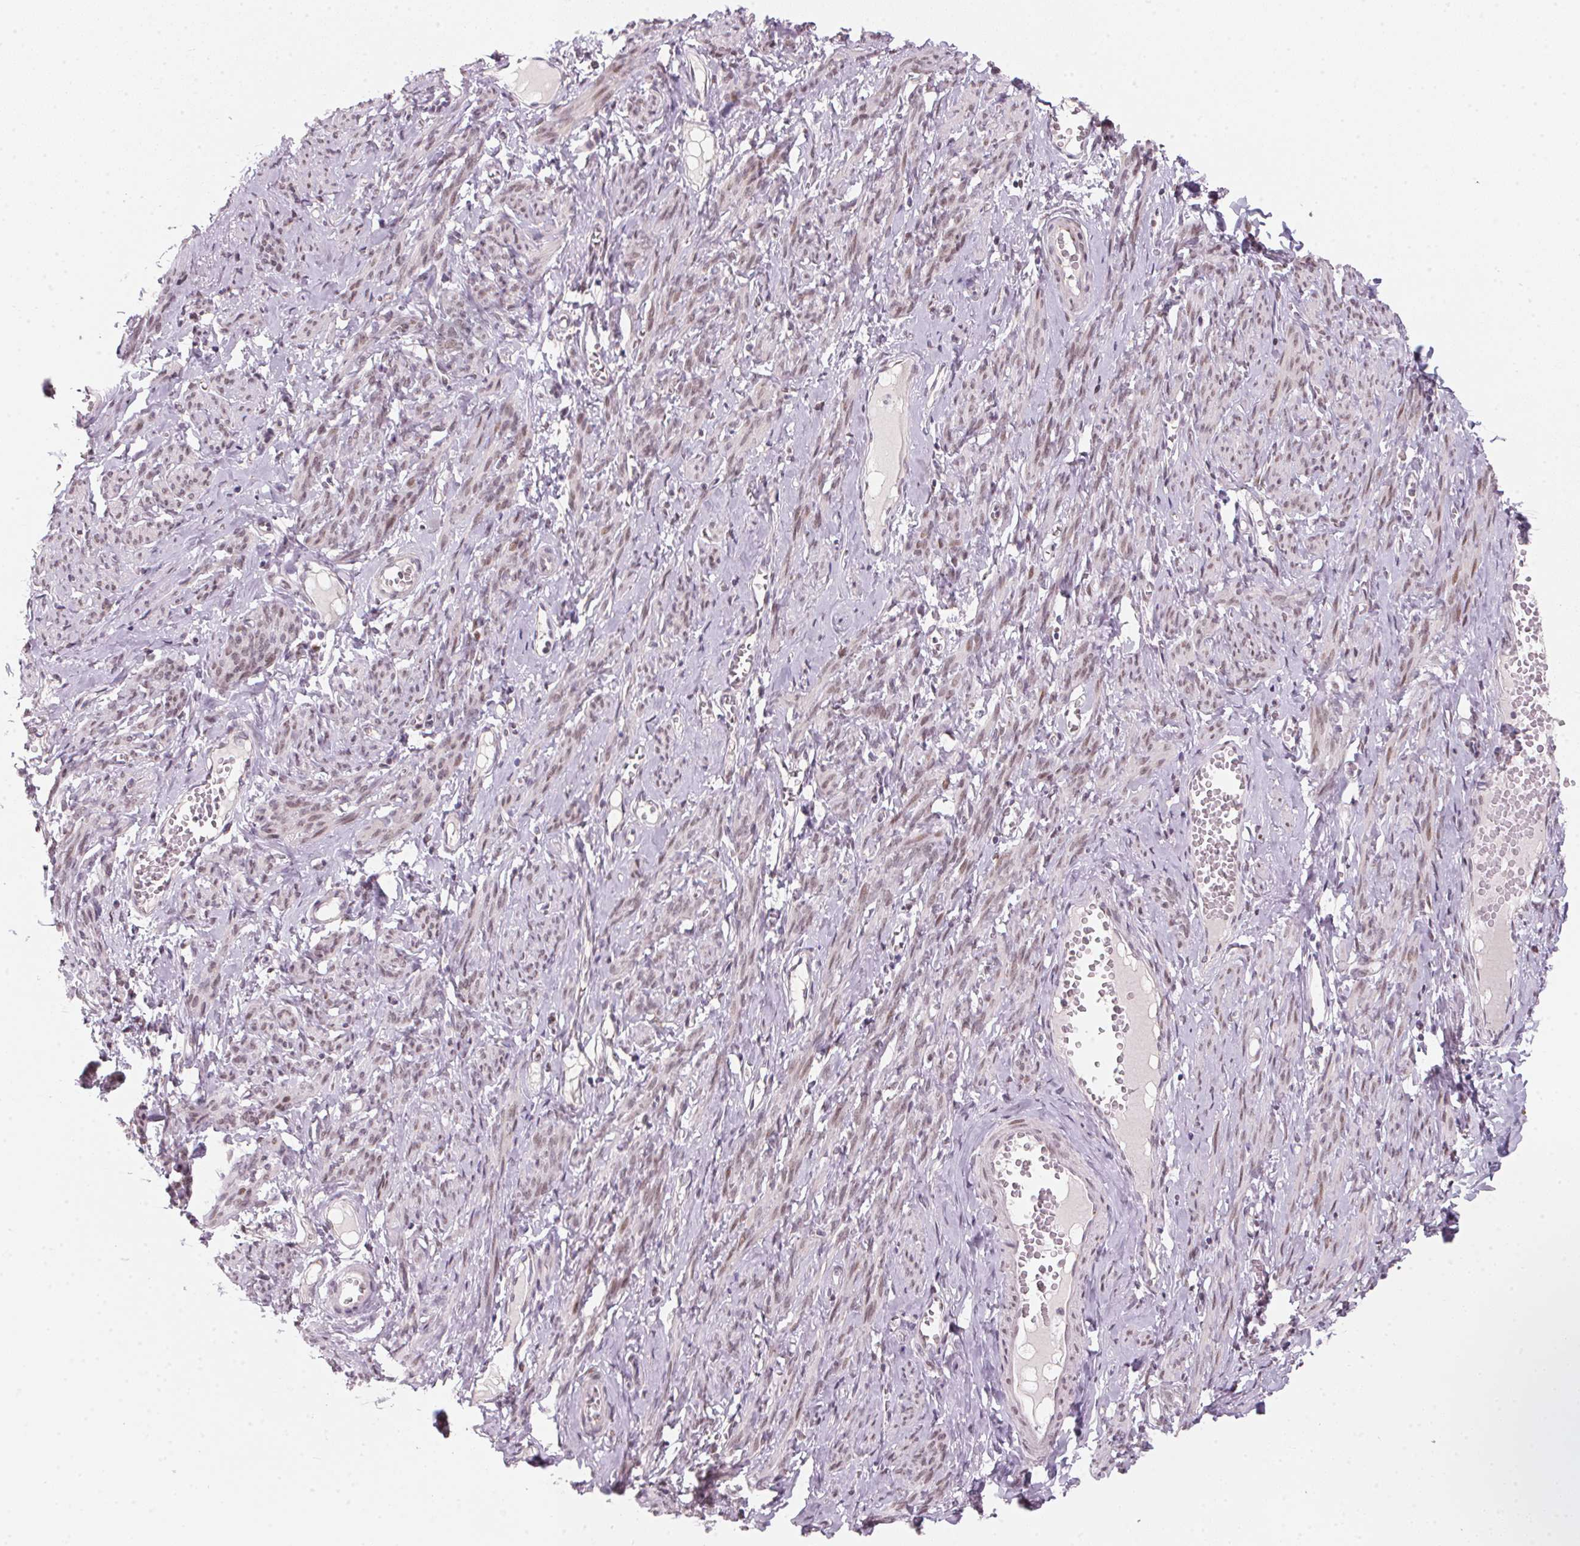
{"staining": {"intensity": "weak", "quantity": "25%-75%", "location": "nuclear"}, "tissue": "smooth muscle", "cell_type": "Smooth muscle cells", "image_type": "normal", "snomed": [{"axis": "morphology", "description": "Normal tissue, NOS"}, {"axis": "topography", "description": "Smooth muscle"}], "caption": "Immunohistochemical staining of unremarkable smooth muscle shows weak nuclear protein expression in about 25%-75% of smooth muscle cells. (DAB (3,3'-diaminobenzidine) IHC with brightfield microscopy, high magnification).", "gene": "RAB22A", "patient": {"sex": "female", "age": 65}}